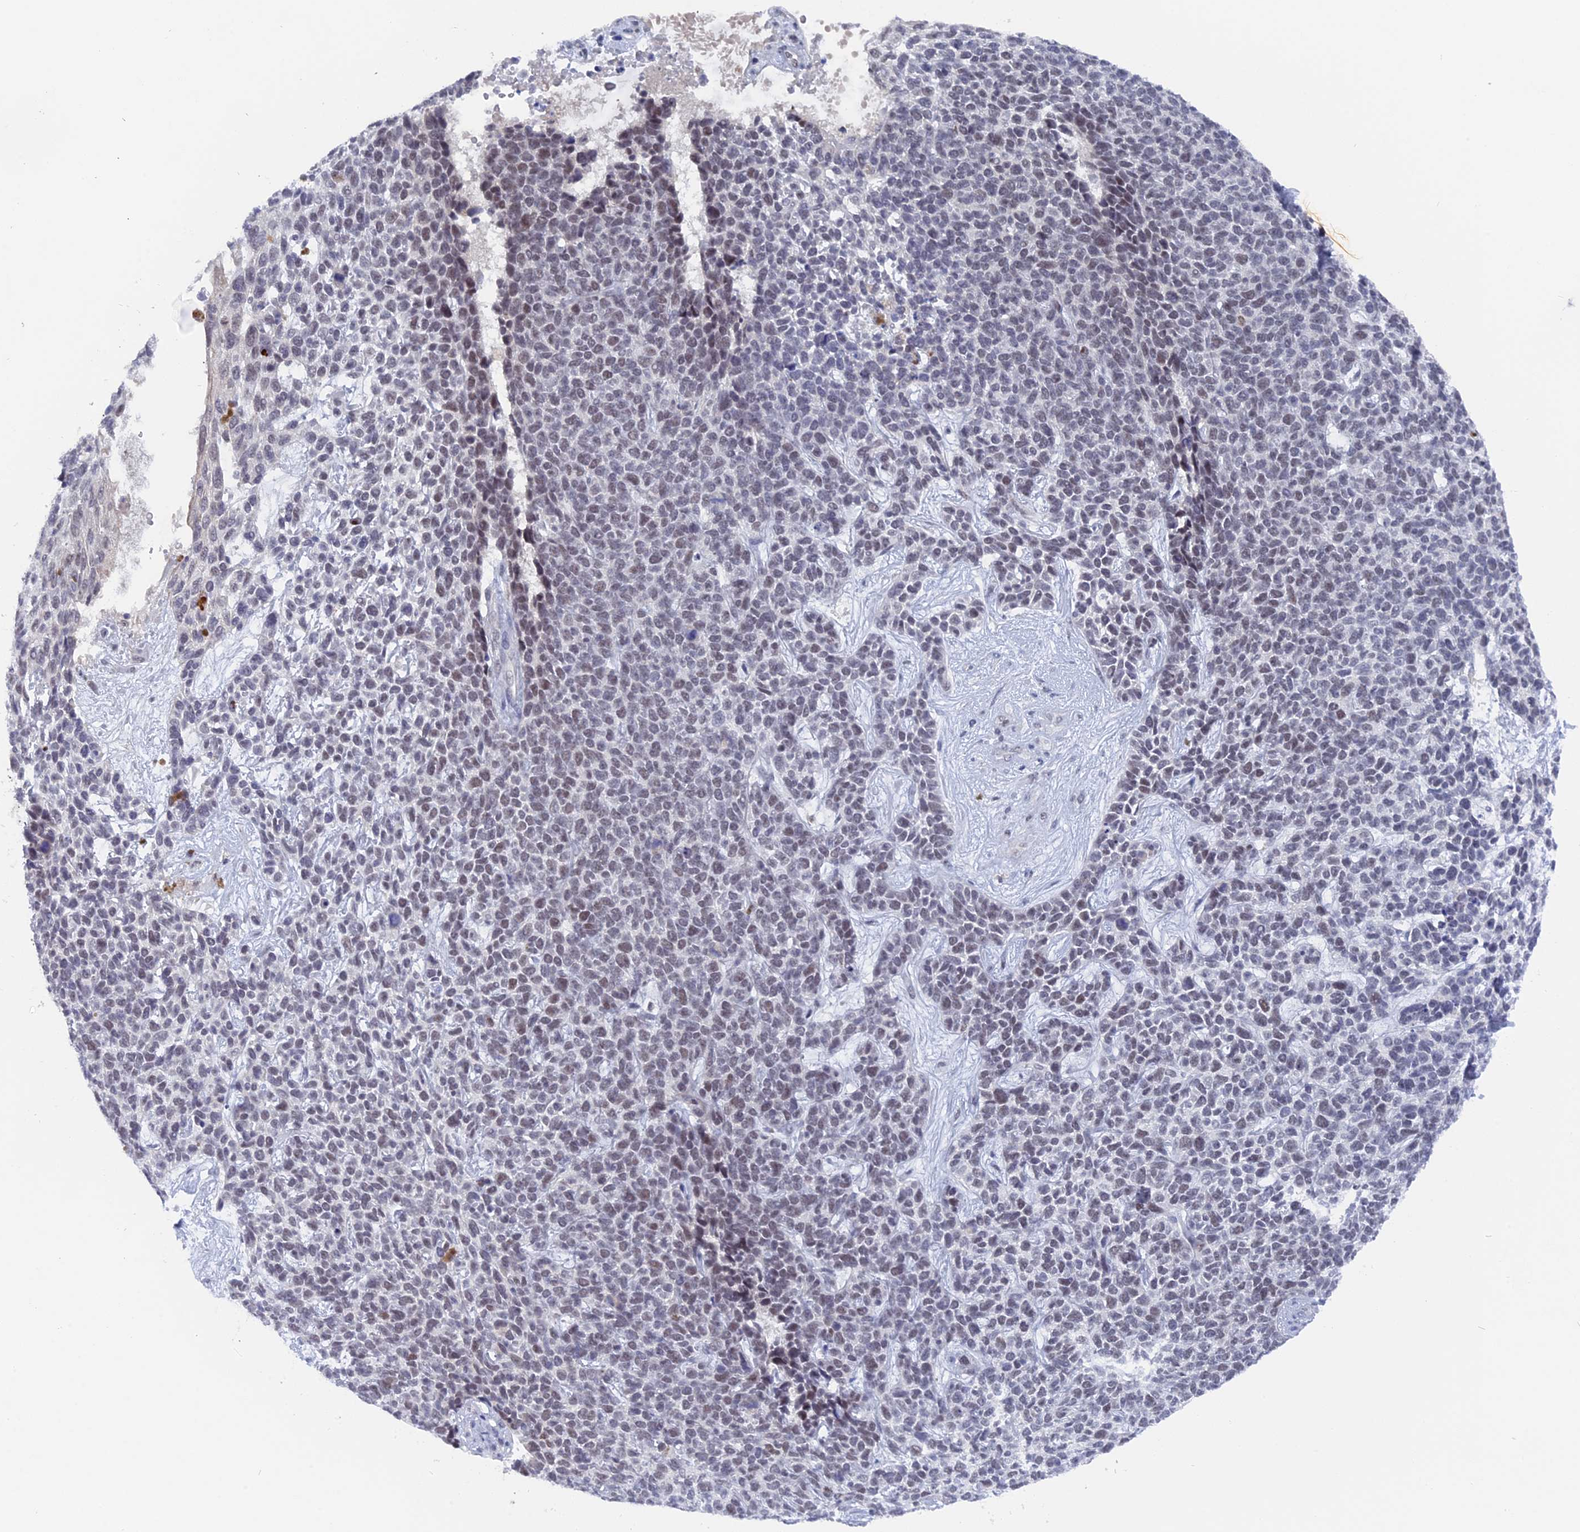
{"staining": {"intensity": "weak", "quantity": ">75%", "location": "nuclear"}, "tissue": "skin cancer", "cell_type": "Tumor cells", "image_type": "cancer", "snomed": [{"axis": "morphology", "description": "Basal cell carcinoma"}, {"axis": "topography", "description": "Skin"}], "caption": "This image reveals immunohistochemistry (IHC) staining of skin basal cell carcinoma, with low weak nuclear expression in approximately >75% of tumor cells.", "gene": "BRD2", "patient": {"sex": "female", "age": 84}}